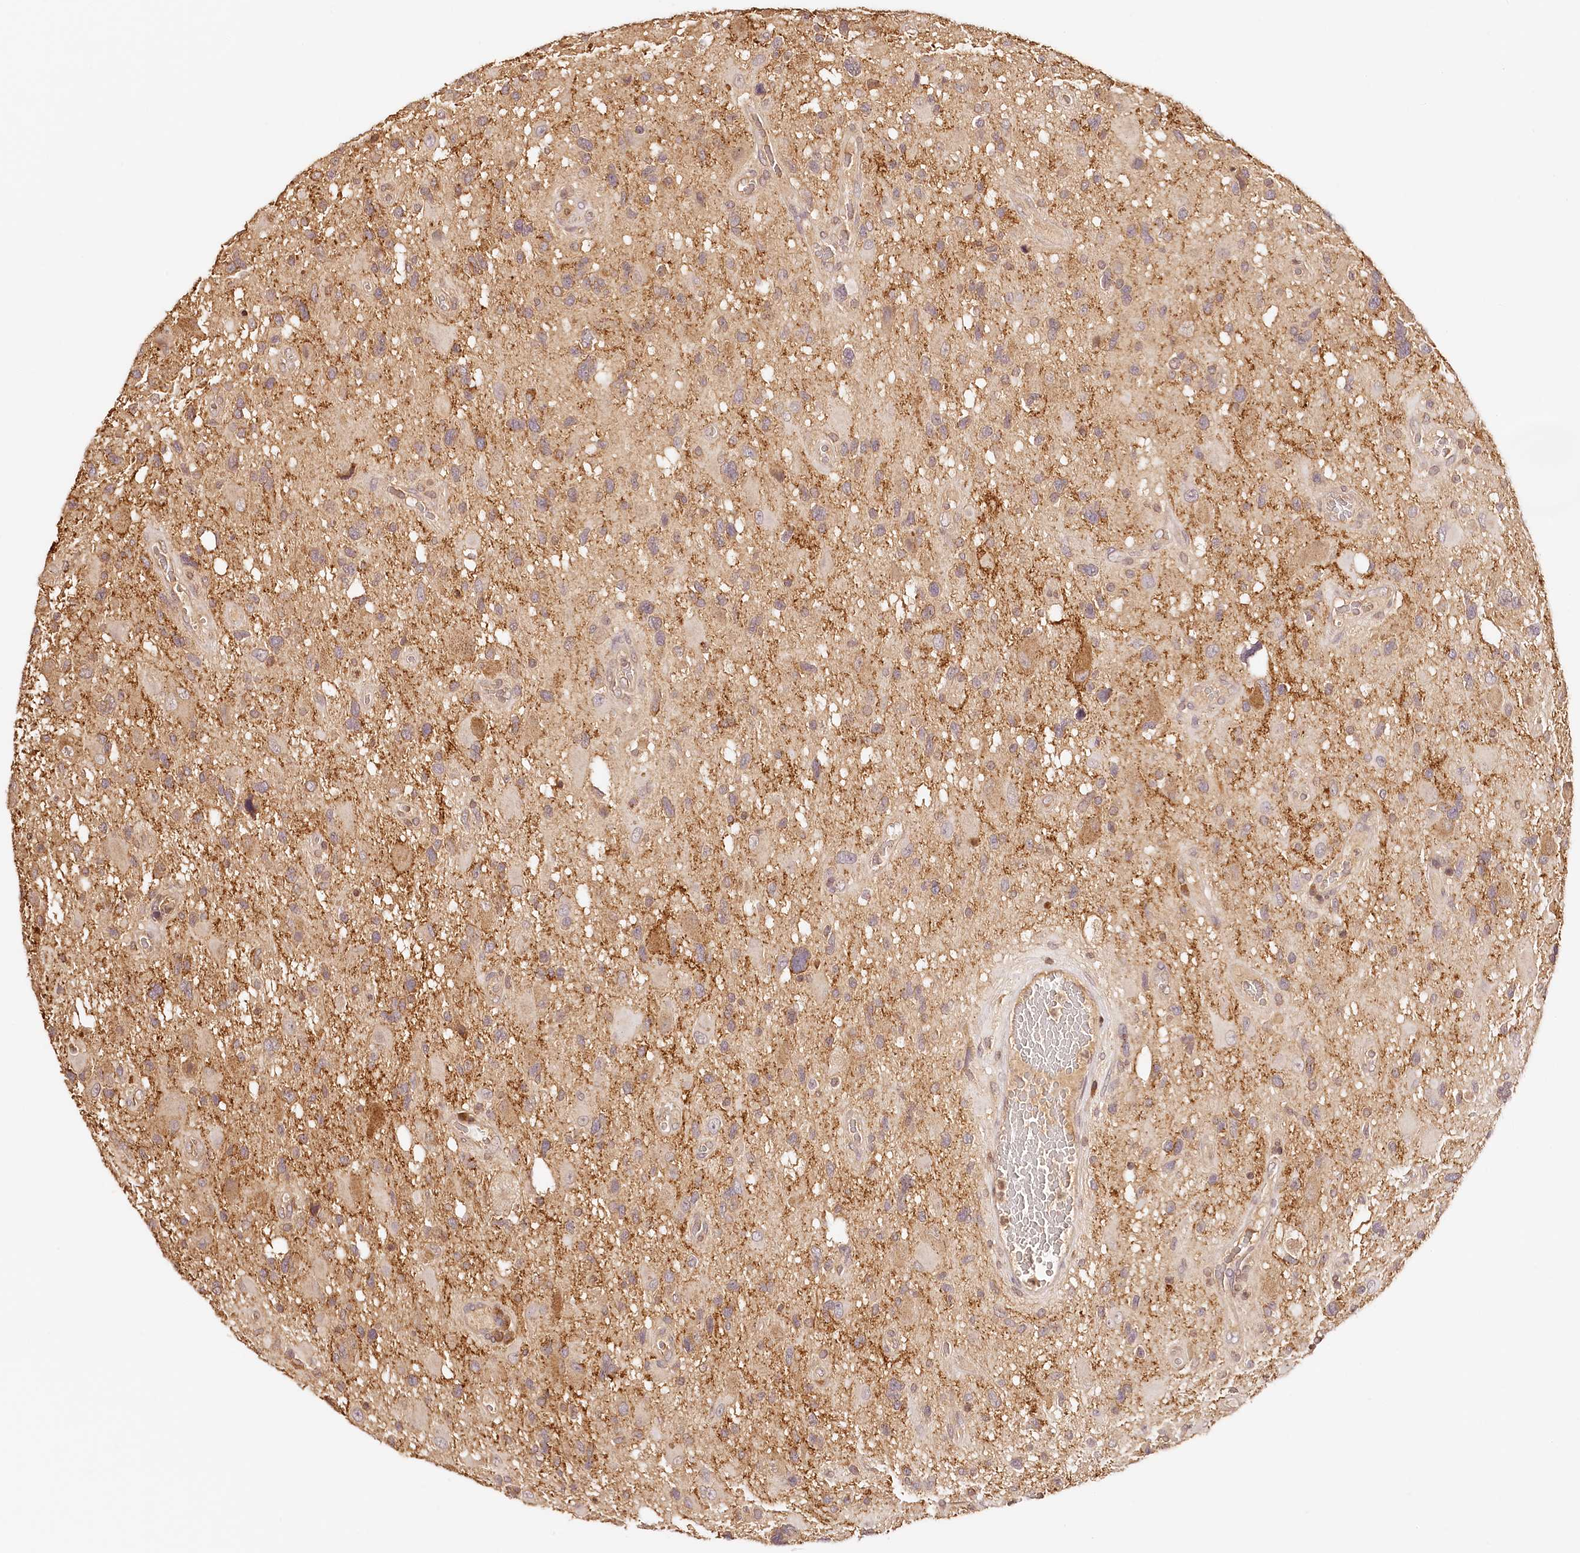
{"staining": {"intensity": "negative", "quantity": "none", "location": "none"}, "tissue": "glioma", "cell_type": "Tumor cells", "image_type": "cancer", "snomed": [{"axis": "morphology", "description": "Glioma, malignant, High grade"}, {"axis": "topography", "description": "Brain"}], "caption": "Immunohistochemistry micrograph of neoplastic tissue: glioma stained with DAB shows no significant protein positivity in tumor cells.", "gene": "SYNGR1", "patient": {"sex": "male", "age": 33}}